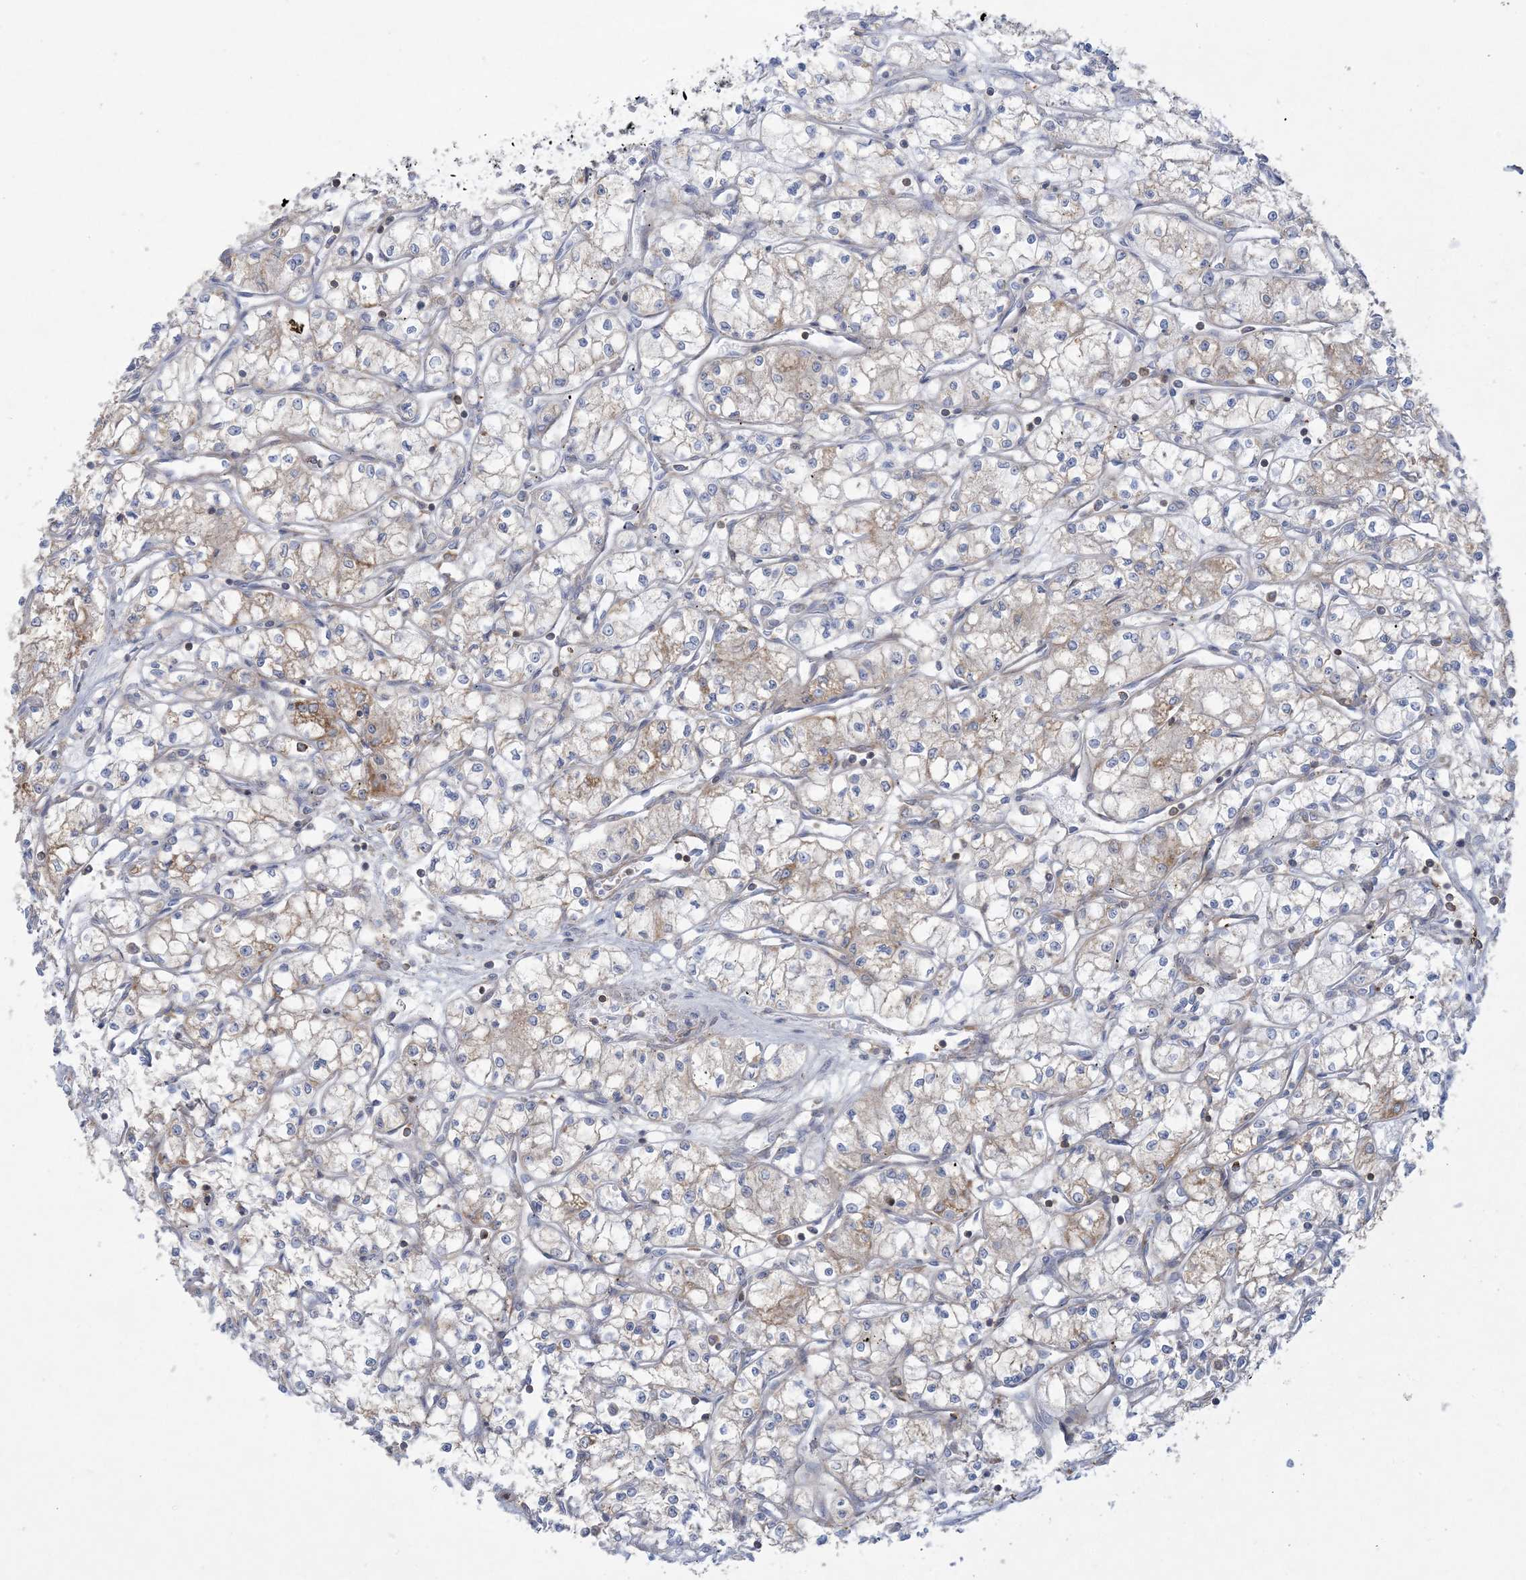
{"staining": {"intensity": "moderate", "quantity": "<25%", "location": "cytoplasmic/membranous"}, "tissue": "renal cancer", "cell_type": "Tumor cells", "image_type": "cancer", "snomed": [{"axis": "morphology", "description": "Adenocarcinoma, NOS"}, {"axis": "topography", "description": "Kidney"}], "caption": "An image of renal cancer (adenocarcinoma) stained for a protein displays moderate cytoplasmic/membranous brown staining in tumor cells.", "gene": "ARHGAP30", "patient": {"sex": "male", "age": 59}}